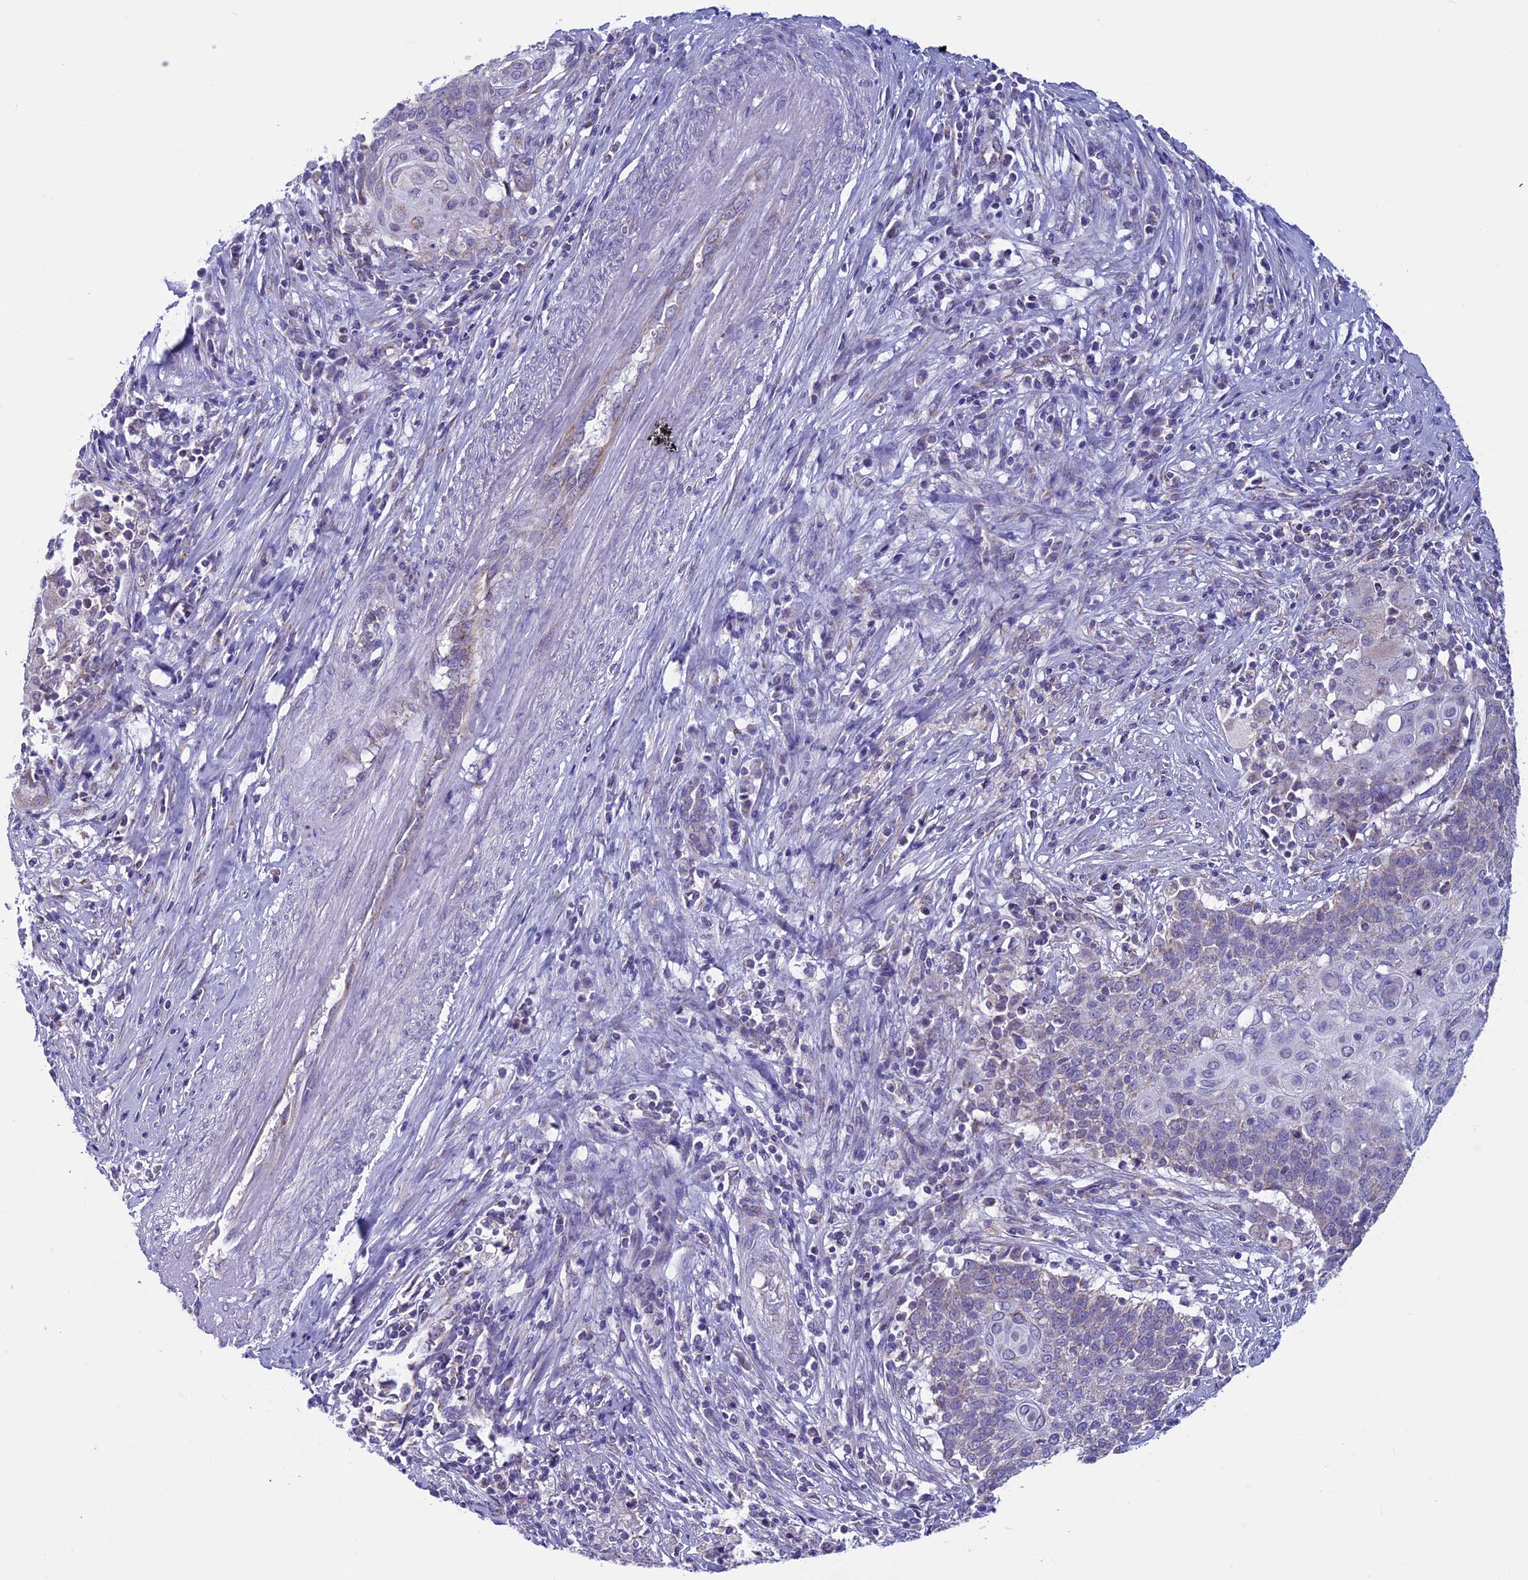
{"staining": {"intensity": "weak", "quantity": "<25%", "location": "cytoplasmic/membranous"}, "tissue": "cervical cancer", "cell_type": "Tumor cells", "image_type": "cancer", "snomed": [{"axis": "morphology", "description": "Squamous cell carcinoma, NOS"}, {"axis": "topography", "description": "Cervix"}], "caption": "The histopathology image shows no significant positivity in tumor cells of squamous cell carcinoma (cervical).", "gene": "MFSD12", "patient": {"sex": "female", "age": 39}}